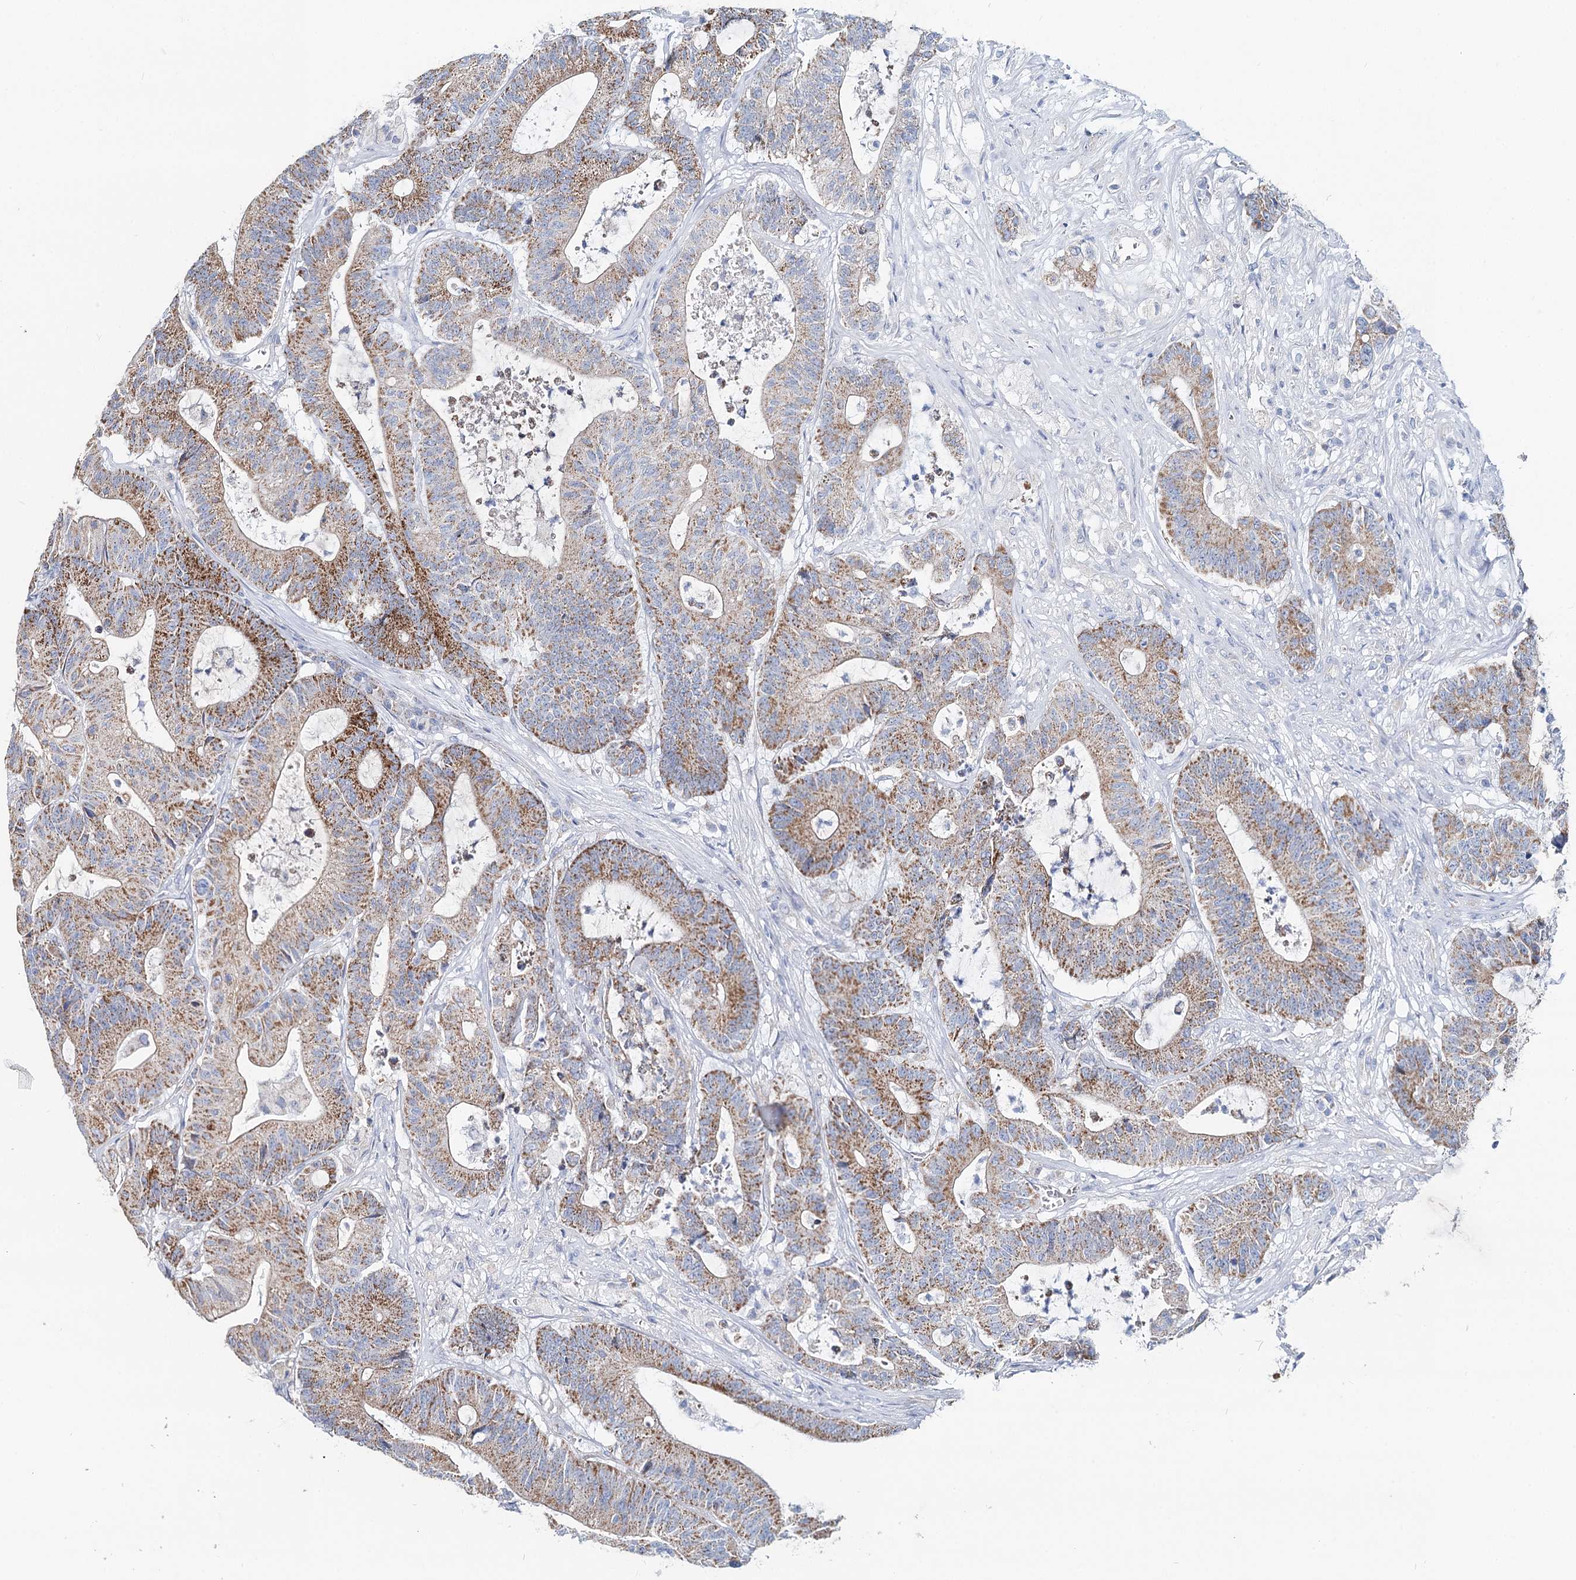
{"staining": {"intensity": "moderate", "quantity": ">75%", "location": "cytoplasmic/membranous"}, "tissue": "colorectal cancer", "cell_type": "Tumor cells", "image_type": "cancer", "snomed": [{"axis": "morphology", "description": "Adenocarcinoma, NOS"}, {"axis": "topography", "description": "Colon"}], "caption": "Human adenocarcinoma (colorectal) stained with a brown dye demonstrates moderate cytoplasmic/membranous positive positivity in about >75% of tumor cells.", "gene": "MCCC2", "patient": {"sex": "female", "age": 84}}